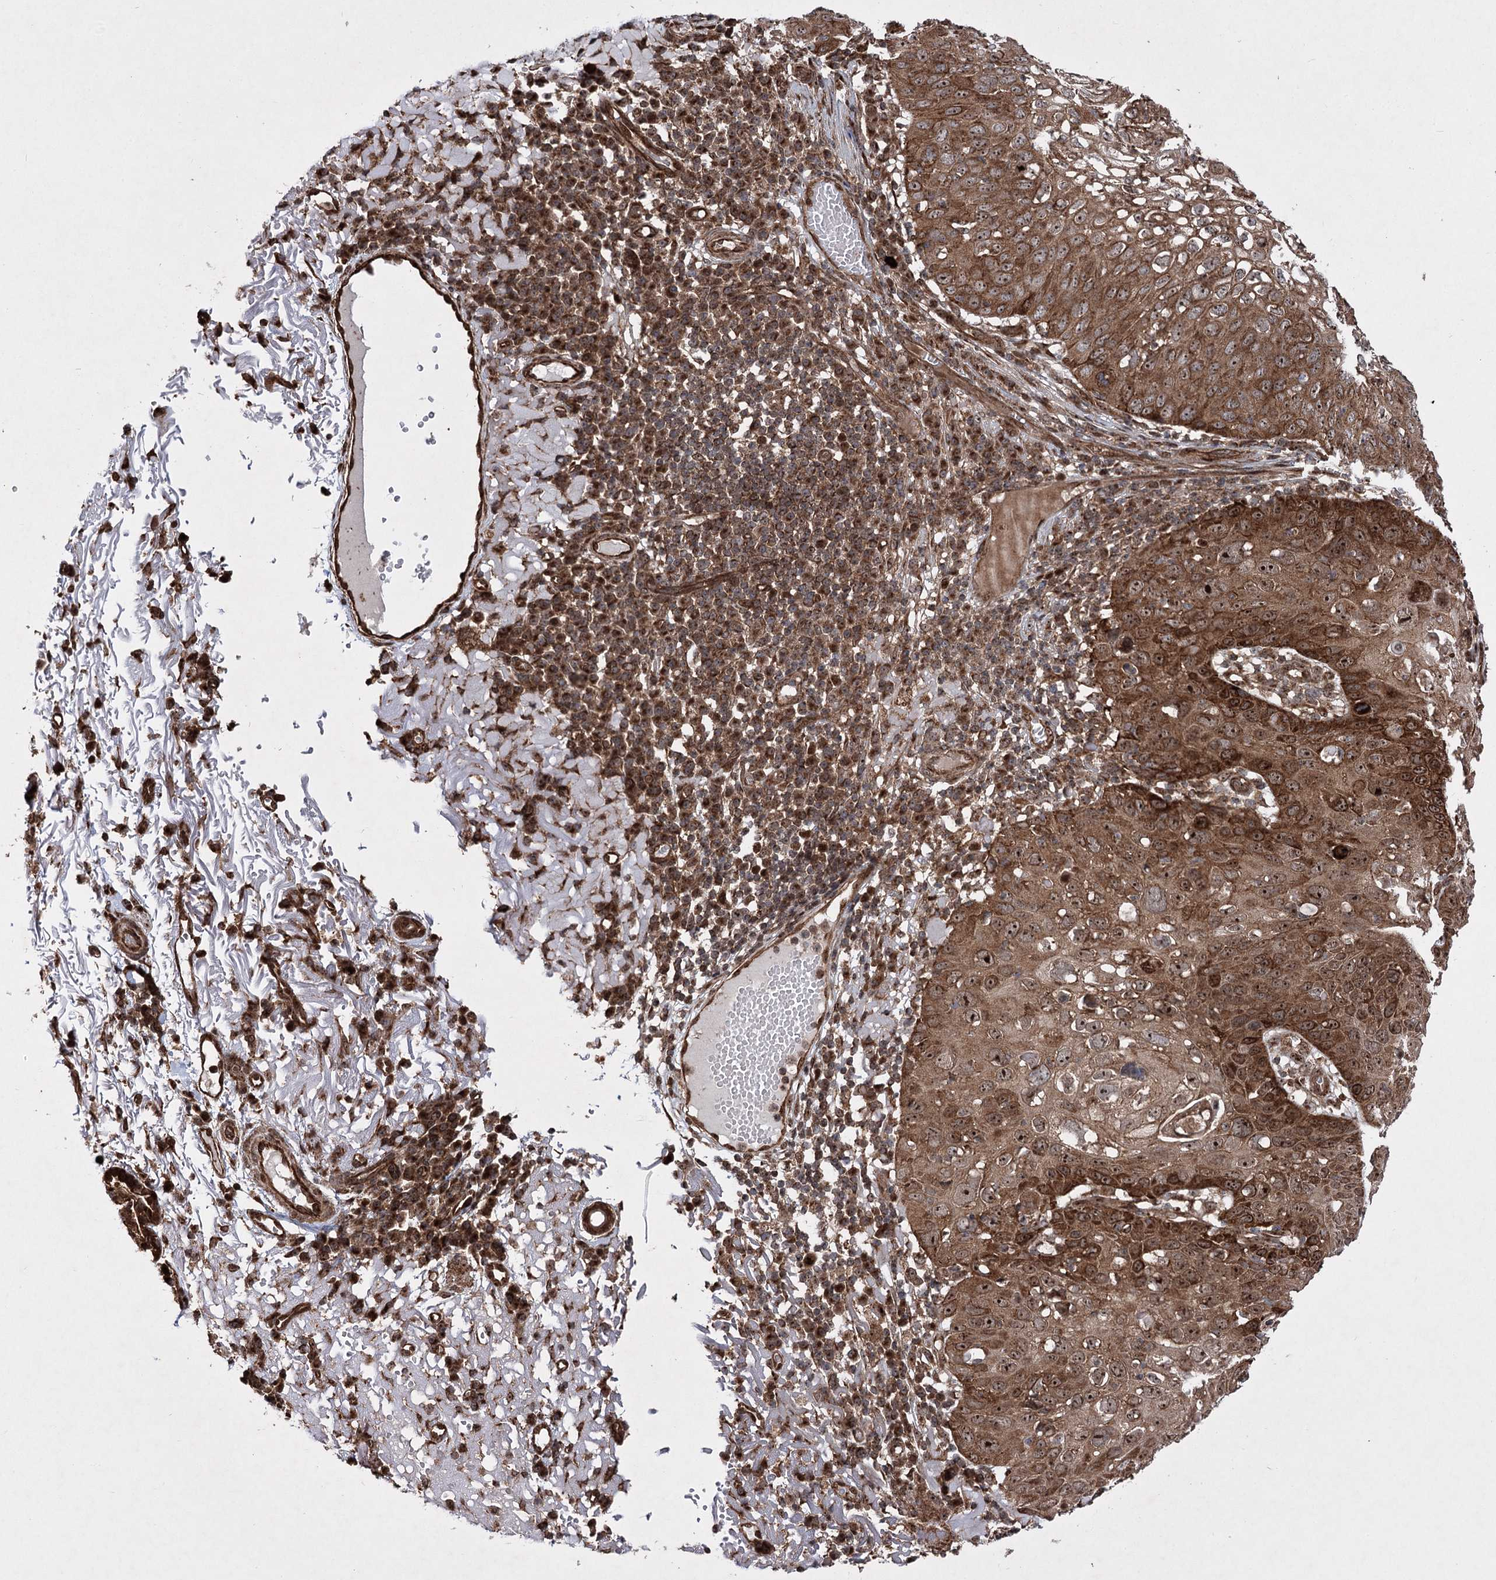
{"staining": {"intensity": "strong", "quantity": ">75%", "location": "cytoplasmic/membranous,nuclear"}, "tissue": "skin cancer", "cell_type": "Tumor cells", "image_type": "cancer", "snomed": [{"axis": "morphology", "description": "Squamous cell carcinoma, NOS"}, {"axis": "topography", "description": "Skin"}], "caption": "Immunohistochemistry micrograph of human skin cancer (squamous cell carcinoma) stained for a protein (brown), which displays high levels of strong cytoplasmic/membranous and nuclear positivity in about >75% of tumor cells.", "gene": "SERINC5", "patient": {"sex": "female", "age": 90}}